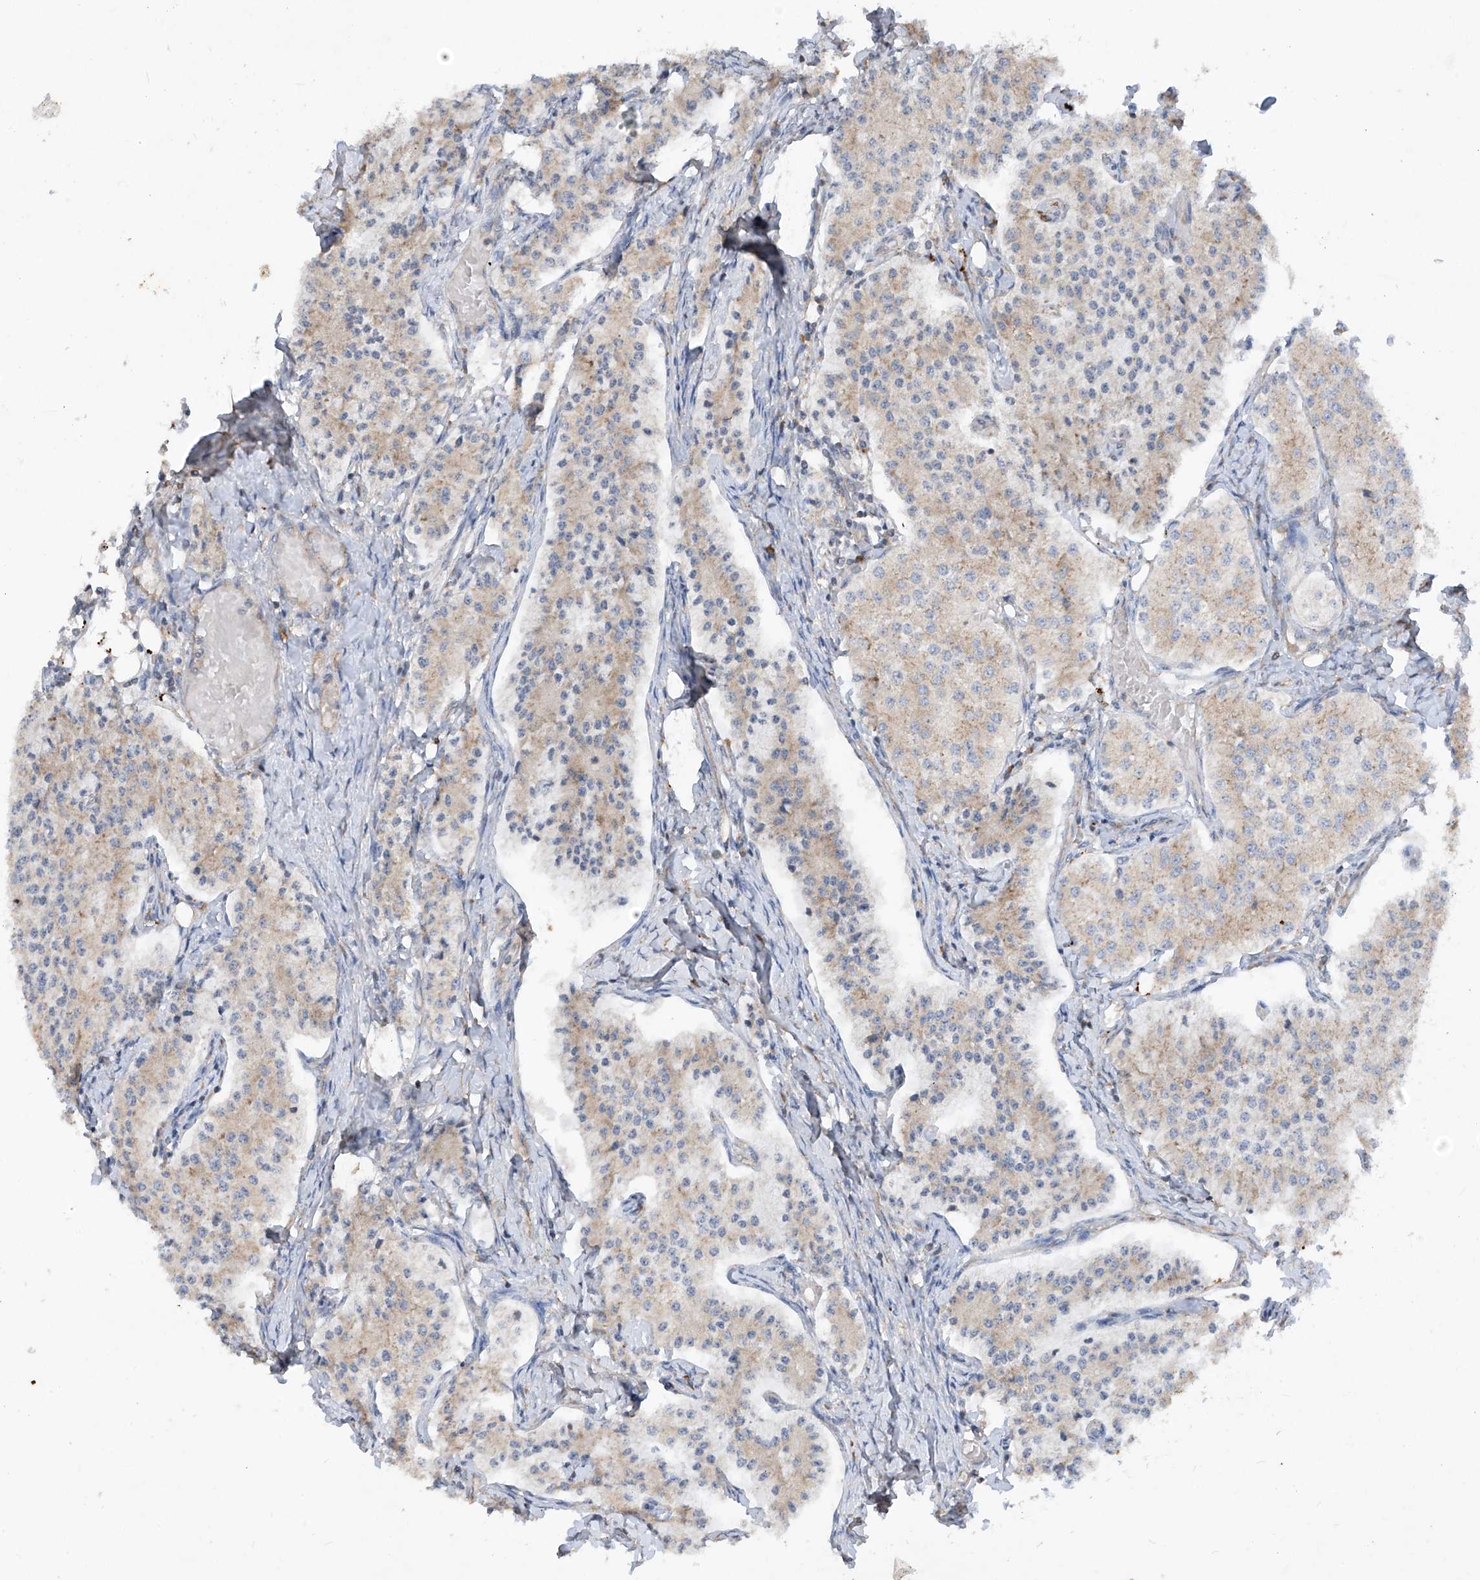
{"staining": {"intensity": "weak", "quantity": "25%-75%", "location": "cytoplasmic/membranous"}, "tissue": "carcinoid", "cell_type": "Tumor cells", "image_type": "cancer", "snomed": [{"axis": "morphology", "description": "Carcinoid, malignant, NOS"}, {"axis": "topography", "description": "Colon"}], "caption": "A brown stain shows weak cytoplasmic/membranous staining of a protein in carcinoid tumor cells.", "gene": "RPL34", "patient": {"sex": "female", "age": 52}}